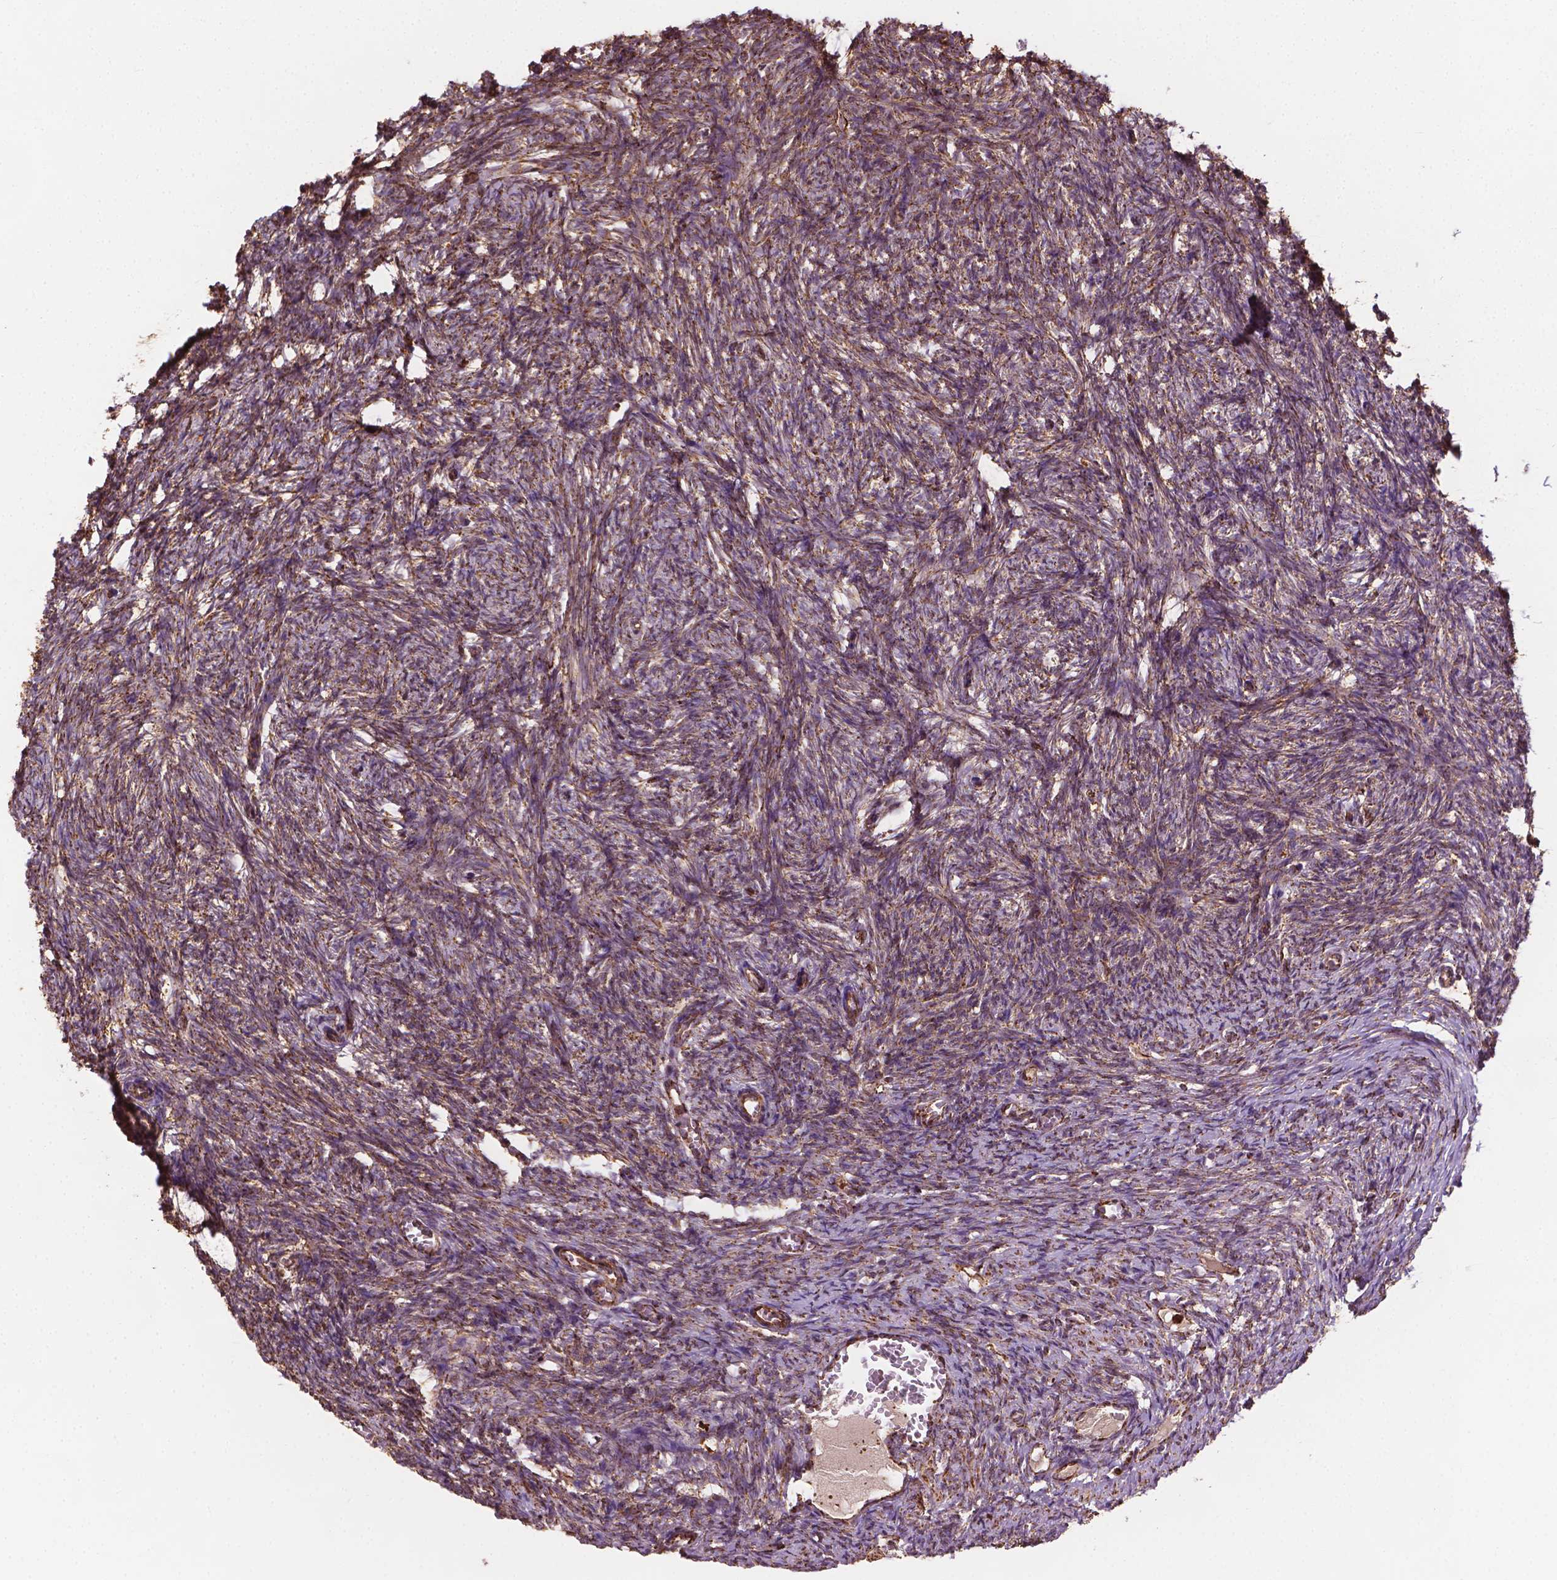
{"staining": {"intensity": "weak", "quantity": ">75%", "location": "cytoplasmic/membranous"}, "tissue": "ovary", "cell_type": "Ovarian stroma cells", "image_type": "normal", "snomed": [{"axis": "morphology", "description": "Normal tissue, NOS"}, {"axis": "topography", "description": "Ovary"}], "caption": "A high-resolution image shows immunohistochemistry staining of normal ovary, which displays weak cytoplasmic/membranous expression in approximately >75% of ovarian stroma cells. (brown staining indicates protein expression, while blue staining denotes nuclei).", "gene": "HS3ST3A1", "patient": {"sex": "female", "age": 46}}